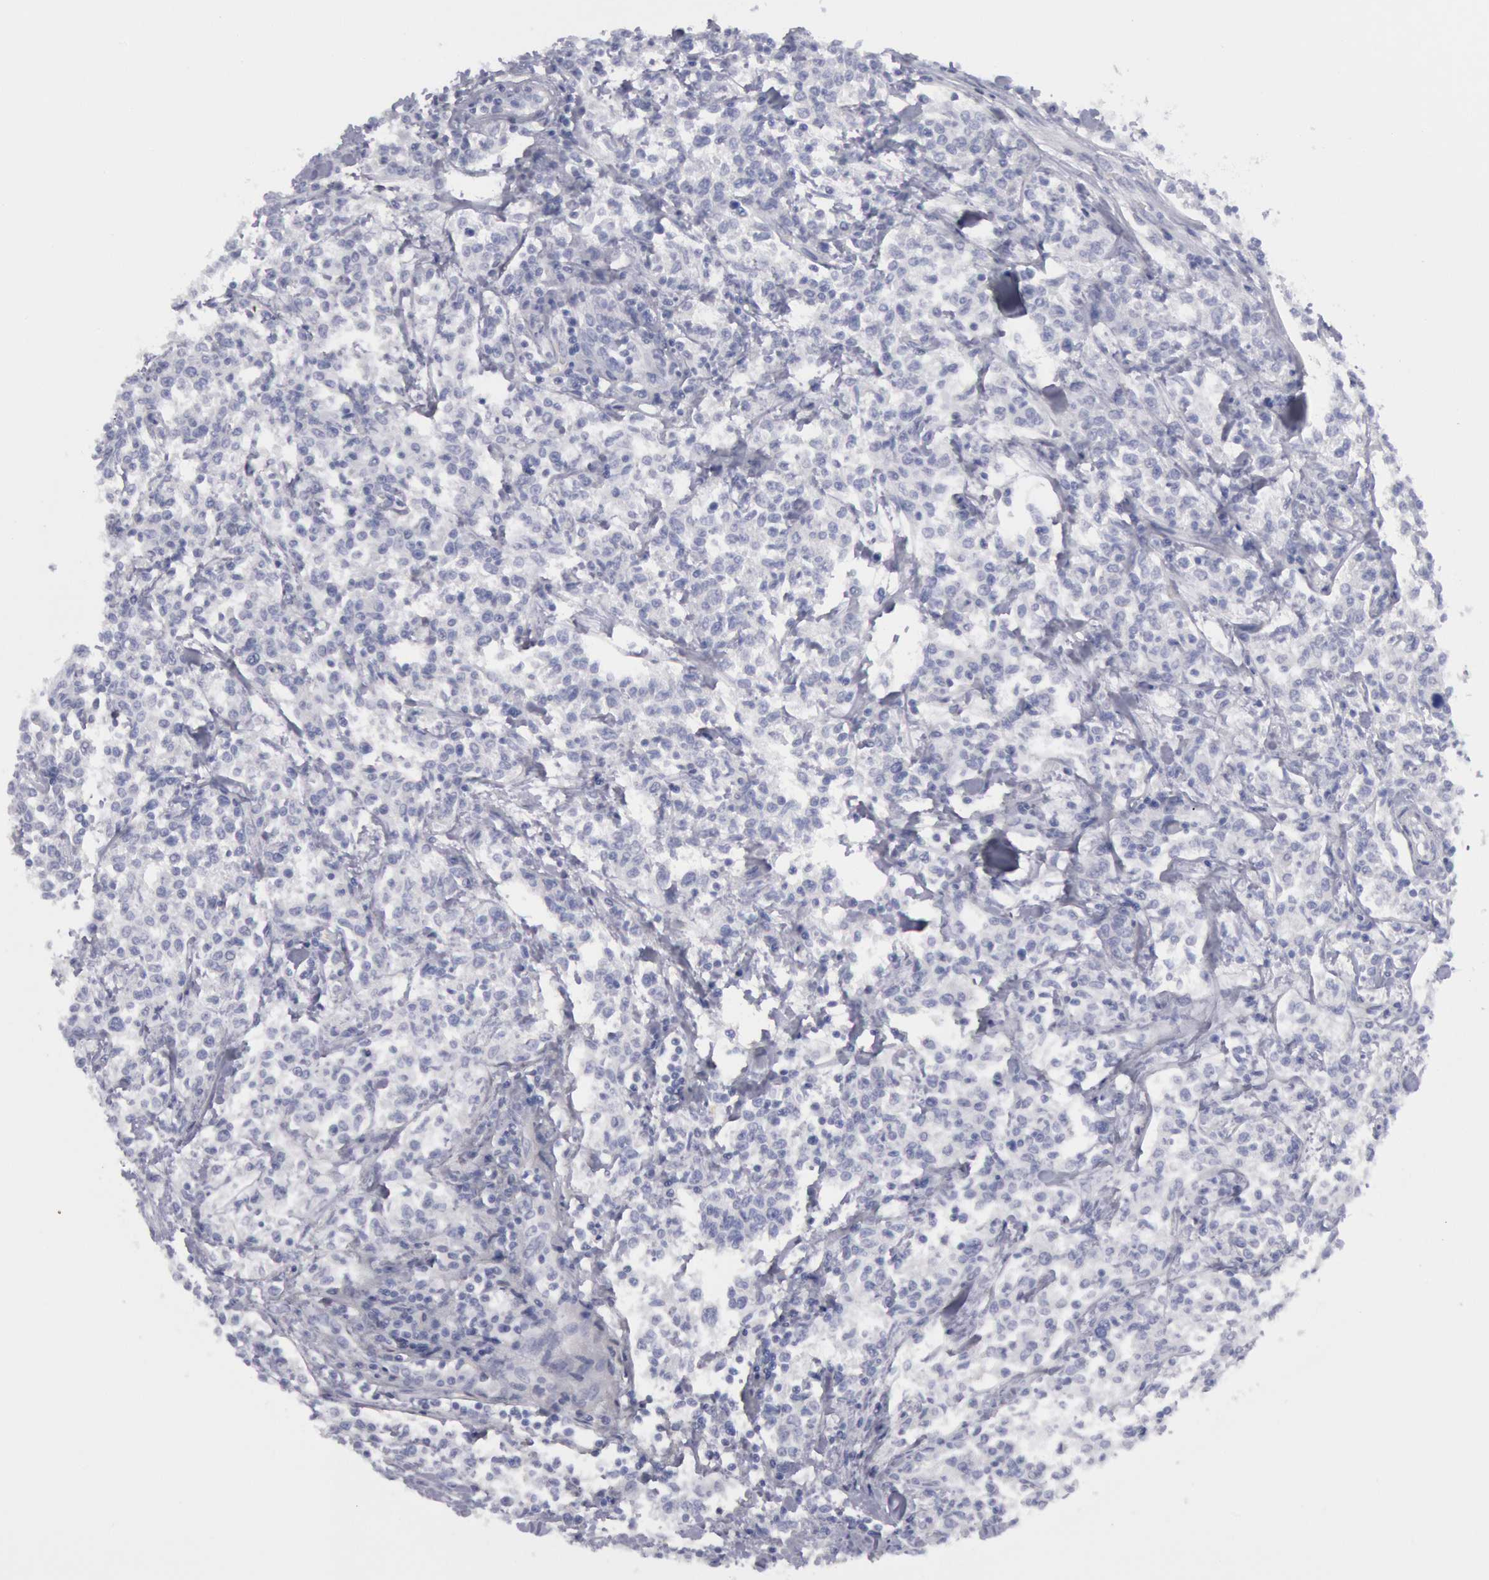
{"staining": {"intensity": "negative", "quantity": "none", "location": "none"}, "tissue": "lymphoma", "cell_type": "Tumor cells", "image_type": "cancer", "snomed": [{"axis": "morphology", "description": "Malignant lymphoma, non-Hodgkin's type, Low grade"}, {"axis": "topography", "description": "Small intestine"}], "caption": "A high-resolution micrograph shows immunohistochemistry staining of lymphoma, which shows no significant staining in tumor cells.", "gene": "FHL1", "patient": {"sex": "female", "age": 59}}